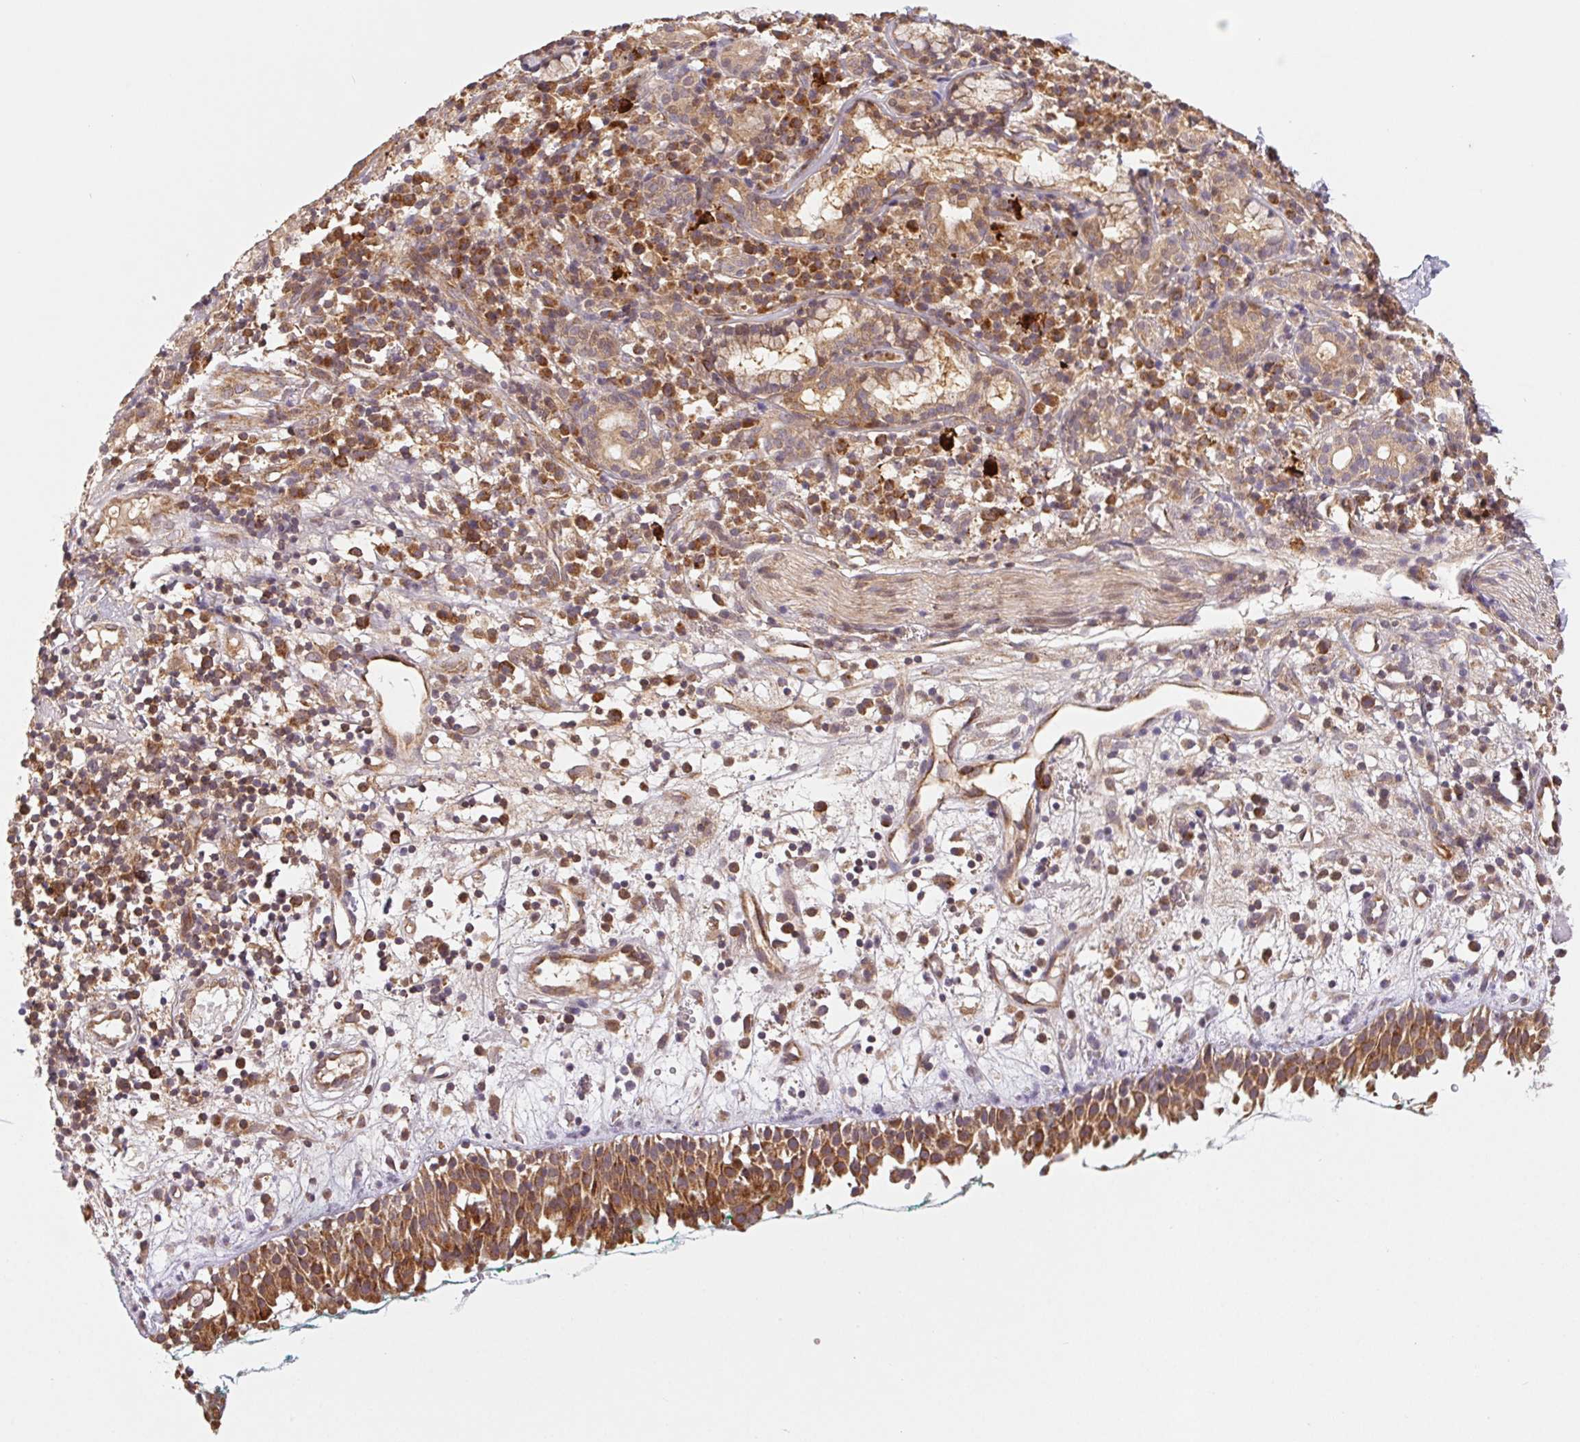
{"staining": {"intensity": "strong", "quantity": ">75%", "location": "cytoplasmic/membranous"}, "tissue": "nasopharynx", "cell_type": "Respiratory epithelial cells", "image_type": "normal", "snomed": [{"axis": "morphology", "description": "Normal tissue, NOS"}, {"axis": "morphology", "description": "Basal cell carcinoma"}, {"axis": "topography", "description": "Cartilage tissue"}, {"axis": "topography", "description": "Nasopharynx"}, {"axis": "topography", "description": "Oral tissue"}], "caption": "IHC histopathology image of unremarkable human nasopharynx stained for a protein (brown), which shows high levels of strong cytoplasmic/membranous expression in approximately >75% of respiratory epithelial cells.", "gene": "MTHFD1L", "patient": {"sex": "female", "age": 77}}